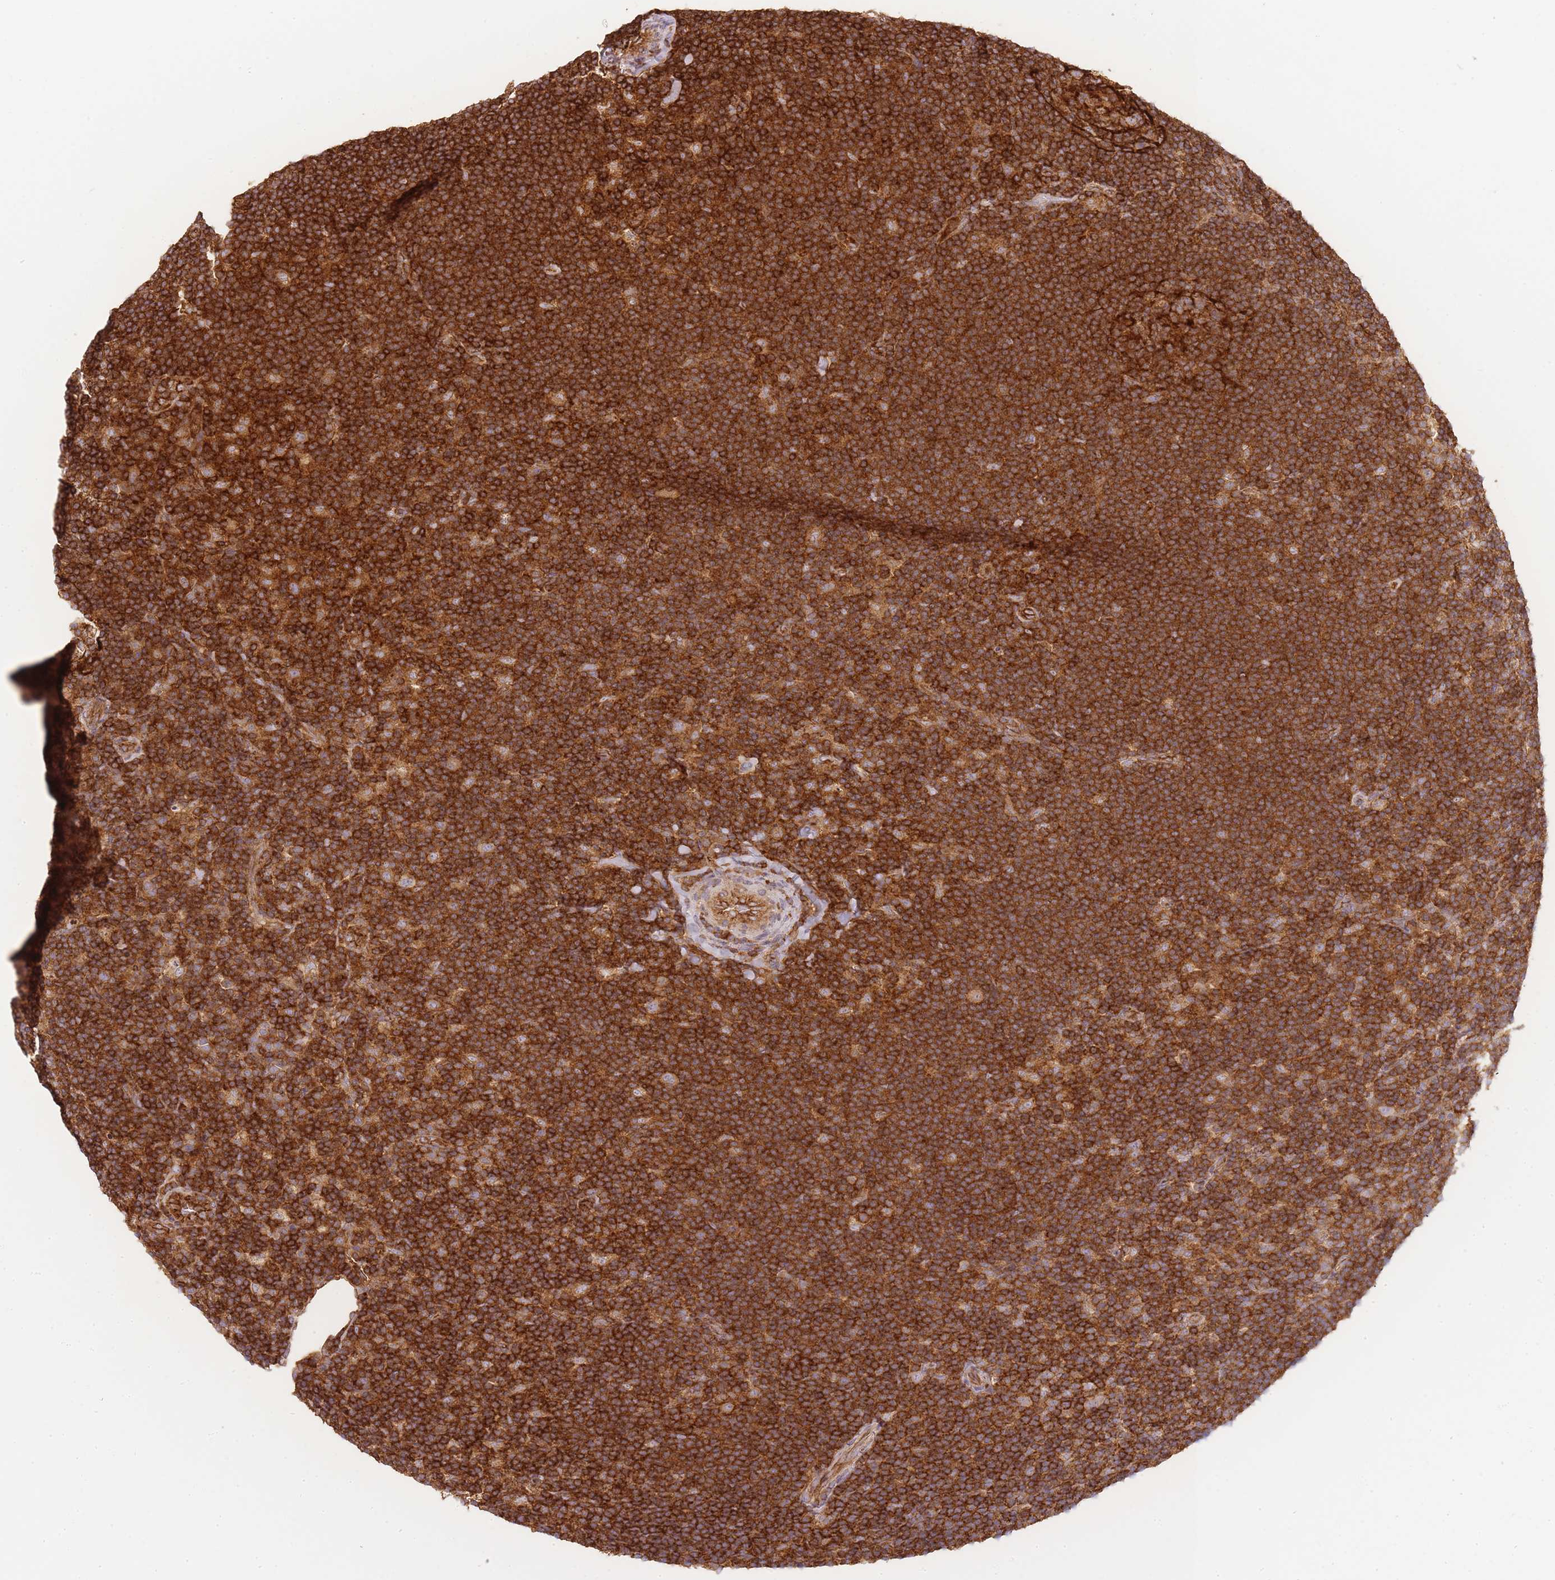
{"staining": {"intensity": "moderate", "quantity": ">75%", "location": "cytoplasmic/membranous"}, "tissue": "lymphoma", "cell_type": "Tumor cells", "image_type": "cancer", "snomed": [{"axis": "morphology", "description": "Hodgkin's disease, NOS"}, {"axis": "topography", "description": "Lymph node"}], "caption": "Immunohistochemical staining of Hodgkin's disease displays medium levels of moderate cytoplasmic/membranous positivity in approximately >75% of tumor cells. (DAB IHC with brightfield microscopy, high magnification).", "gene": "MSN", "patient": {"sex": "female", "age": 57}}